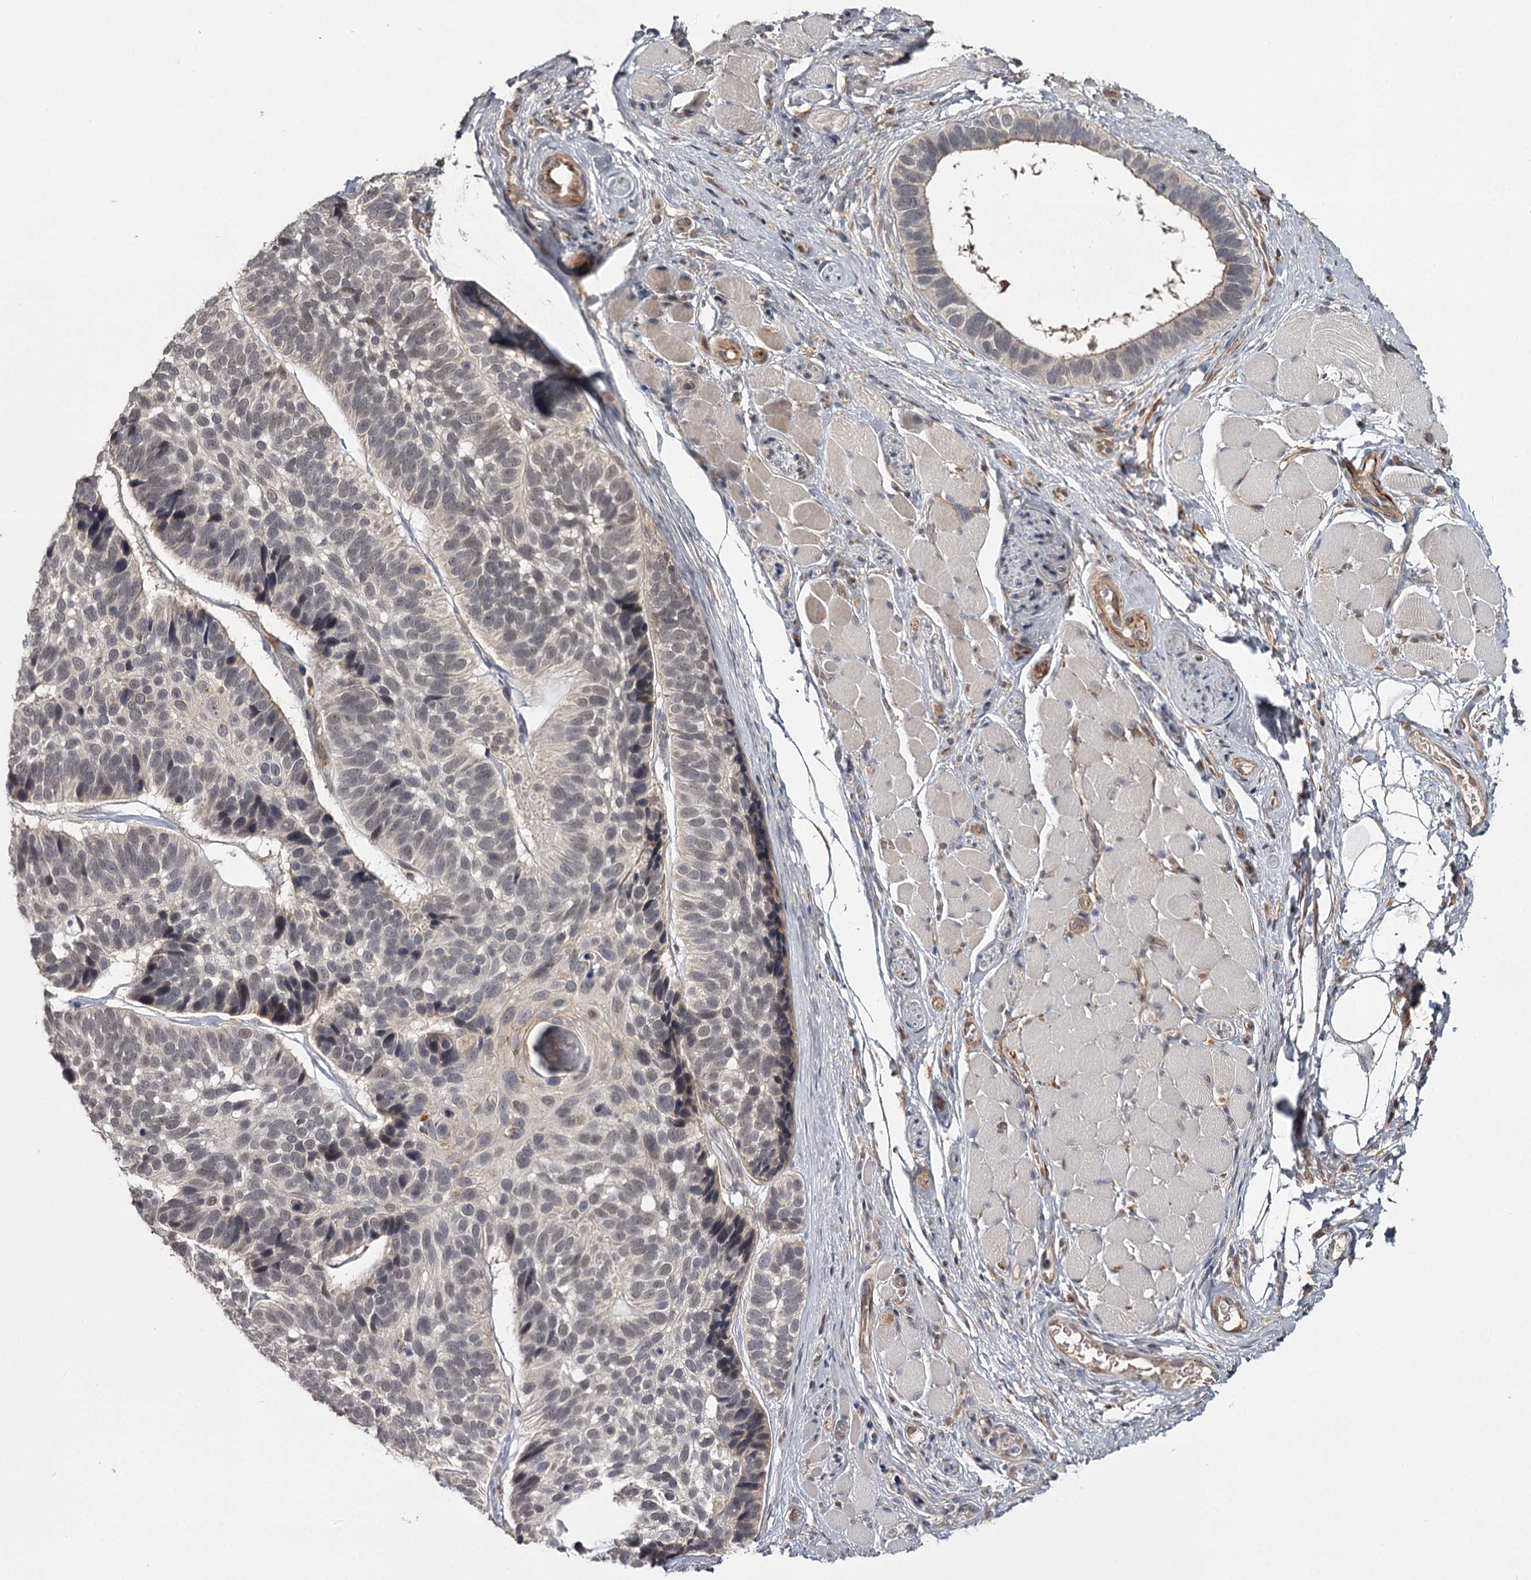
{"staining": {"intensity": "moderate", "quantity": "<25%", "location": "cytoplasmic/membranous"}, "tissue": "skin cancer", "cell_type": "Tumor cells", "image_type": "cancer", "snomed": [{"axis": "morphology", "description": "Basal cell carcinoma"}, {"axis": "topography", "description": "Skin"}], "caption": "Skin basal cell carcinoma stained for a protein displays moderate cytoplasmic/membranous positivity in tumor cells. (DAB (3,3'-diaminobenzidine) IHC, brown staining for protein, blue staining for nuclei).", "gene": "CWF19L2", "patient": {"sex": "male", "age": 62}}